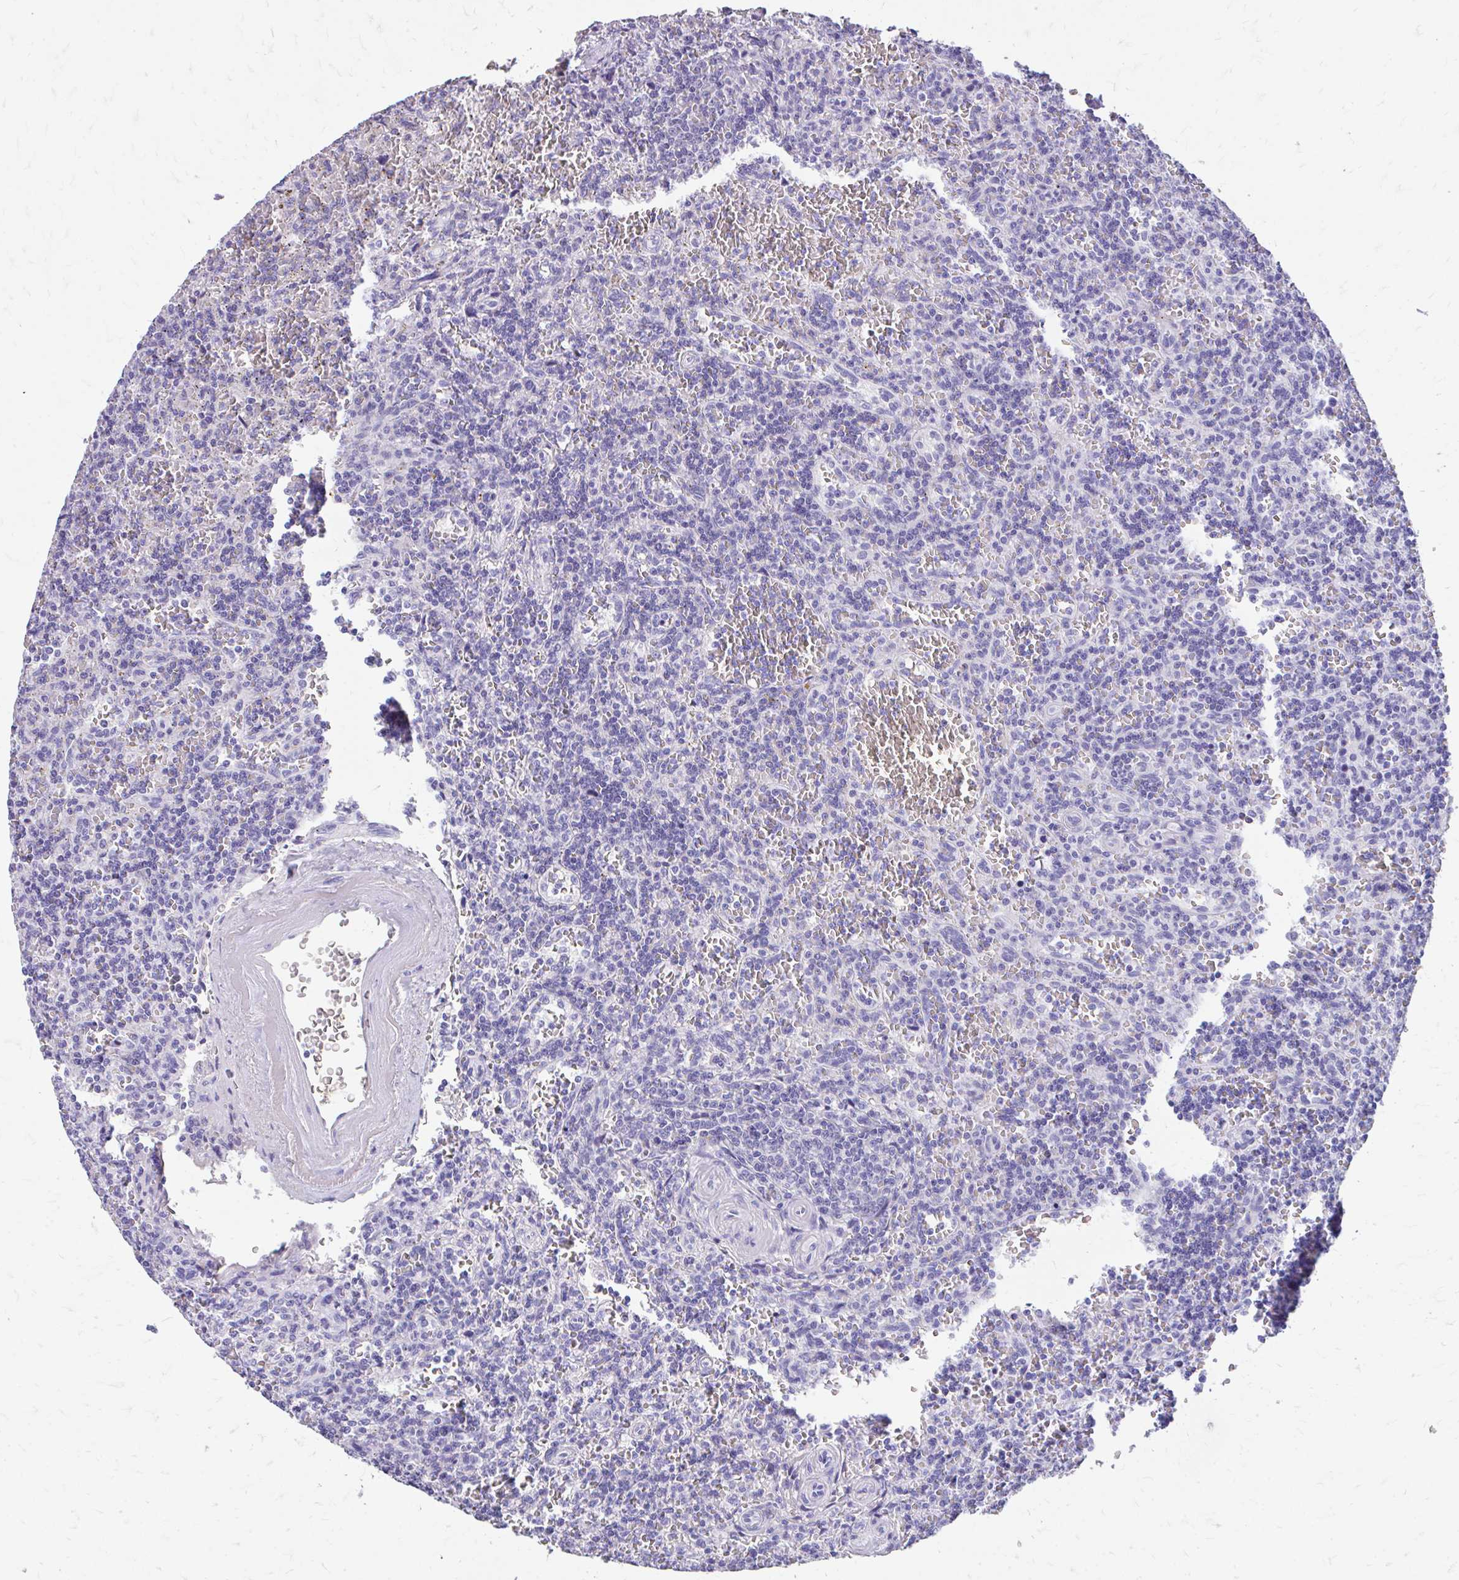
{"staining": {"intensity": "negative", "quantity": "none", "location": "none"}, "tissue": "lymphoma", "cell_type": "Tumor cells", "image_type": "cancer", "snomed": [{"axis": "morphology", "description": "Malignant lymphoma, non-Hodgkin's type, Low grade"}, {"axis": "topography", "description": "Spleen"}], "caption": "The IHC photomicrograph has no significant staining in tumor cells of low-grade malignant lymphoma, non-Hodgkin's type tissue. The staining was performed using DAB (3,3'-diaminobenzidine) to visualize the protein expression in brown, while the nuclei were stained in blue with hematoxylin (Magnification: 20x).", "gene": "CFH", "patient": {"sex": "male", "age": 73}}